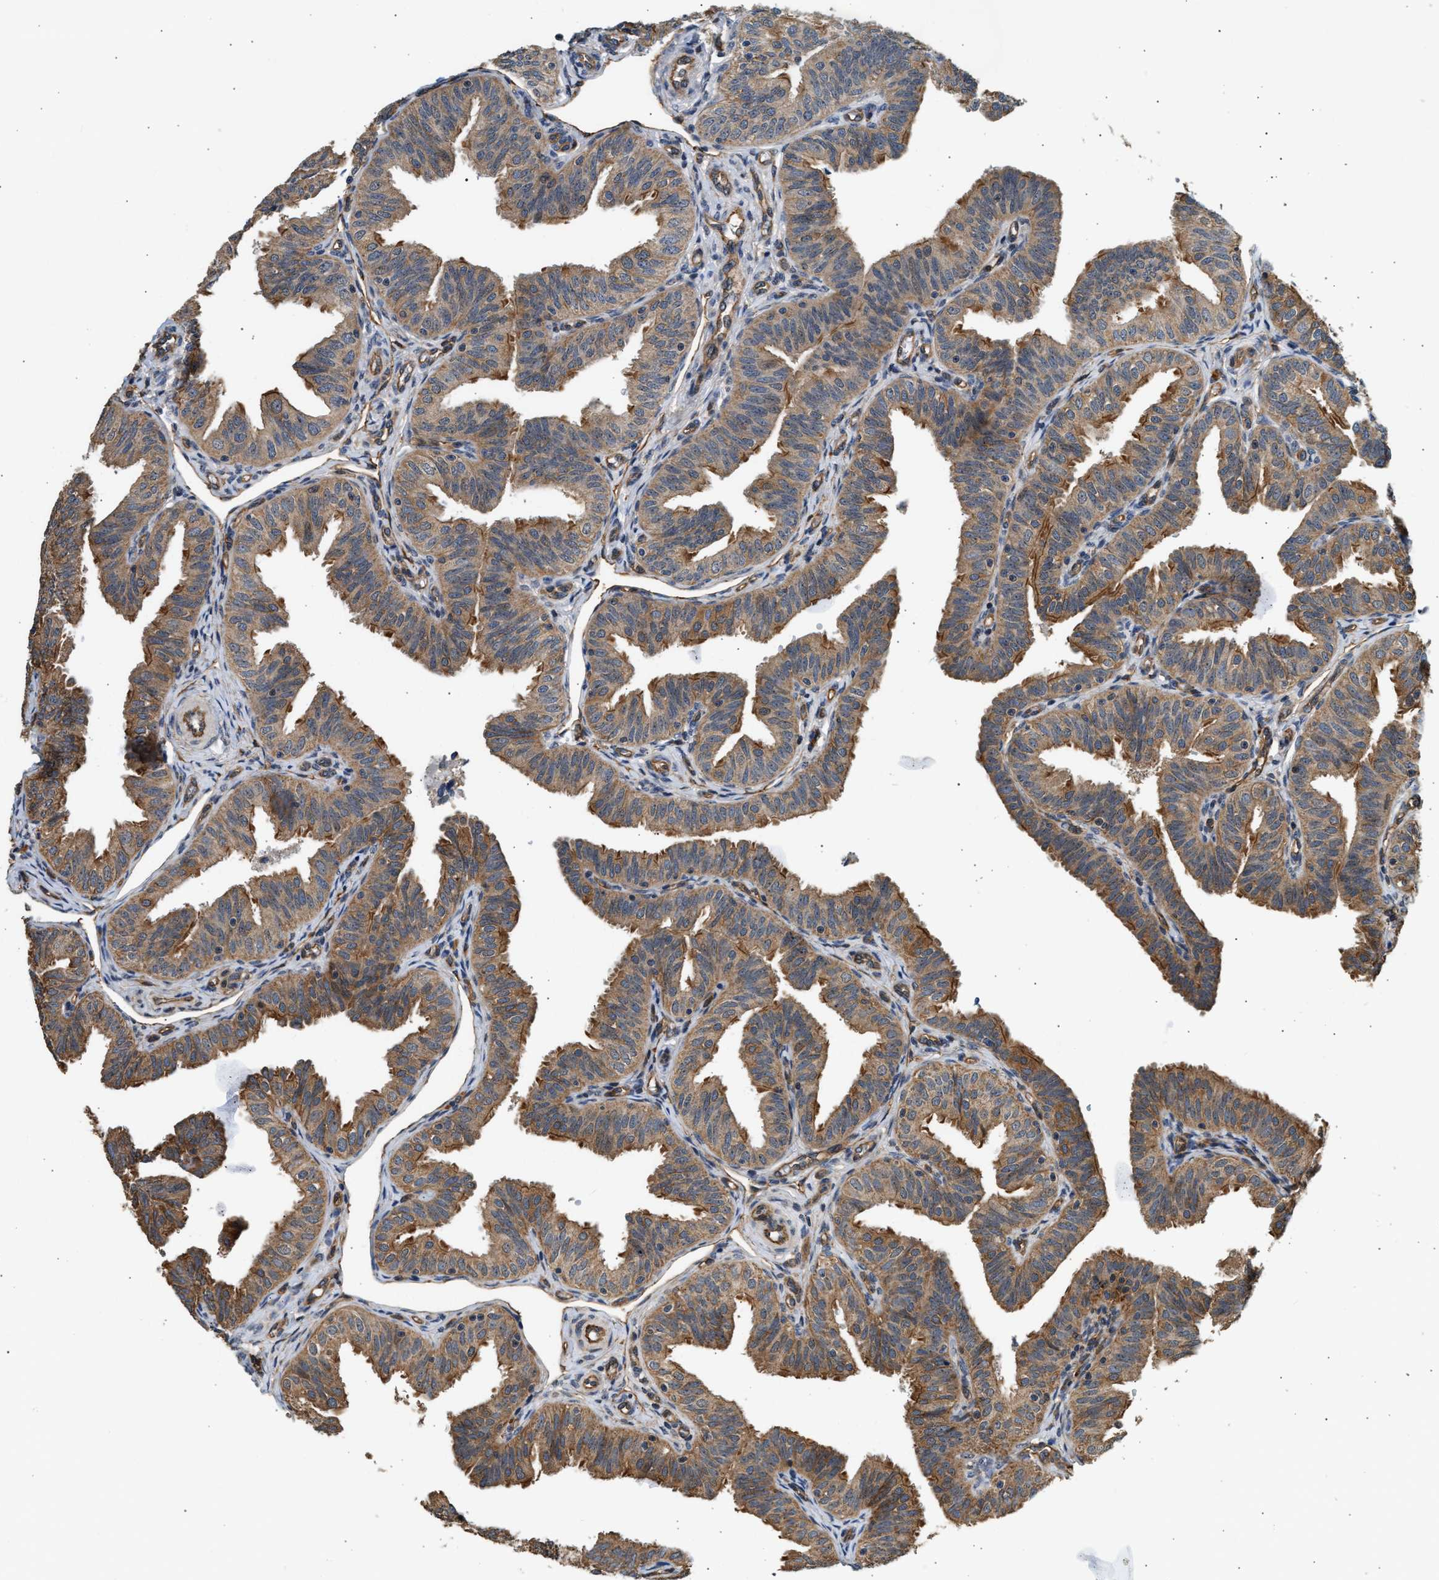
{"staining": {"intensity": "moderate", "quantity": ">75%", "location": "cytoplasmic/membranous"}, "tissue": "fallopian tube", "cell_type": "Glandular cells", "image_type": "normal", "snomed": [{"axis": "morphology", "description": "Normal tissue, NOS"}, {"axis": "topography", "description": "Fallopian tube"}], "caption": "Immunohistochemistry (IHC) histopathology image of unremarkable fallopian tube: human fallopian tube stained using immunohistochemistry (IHC) demonstrates medium levels of moderate protein expression localized specifically in the cytoplasmic/membranous of glandular cells, appearing as a cytoplasmic/membranous brown color.", "gene": "DUSP14", "patient": {"sex": "female", "age": 35}}